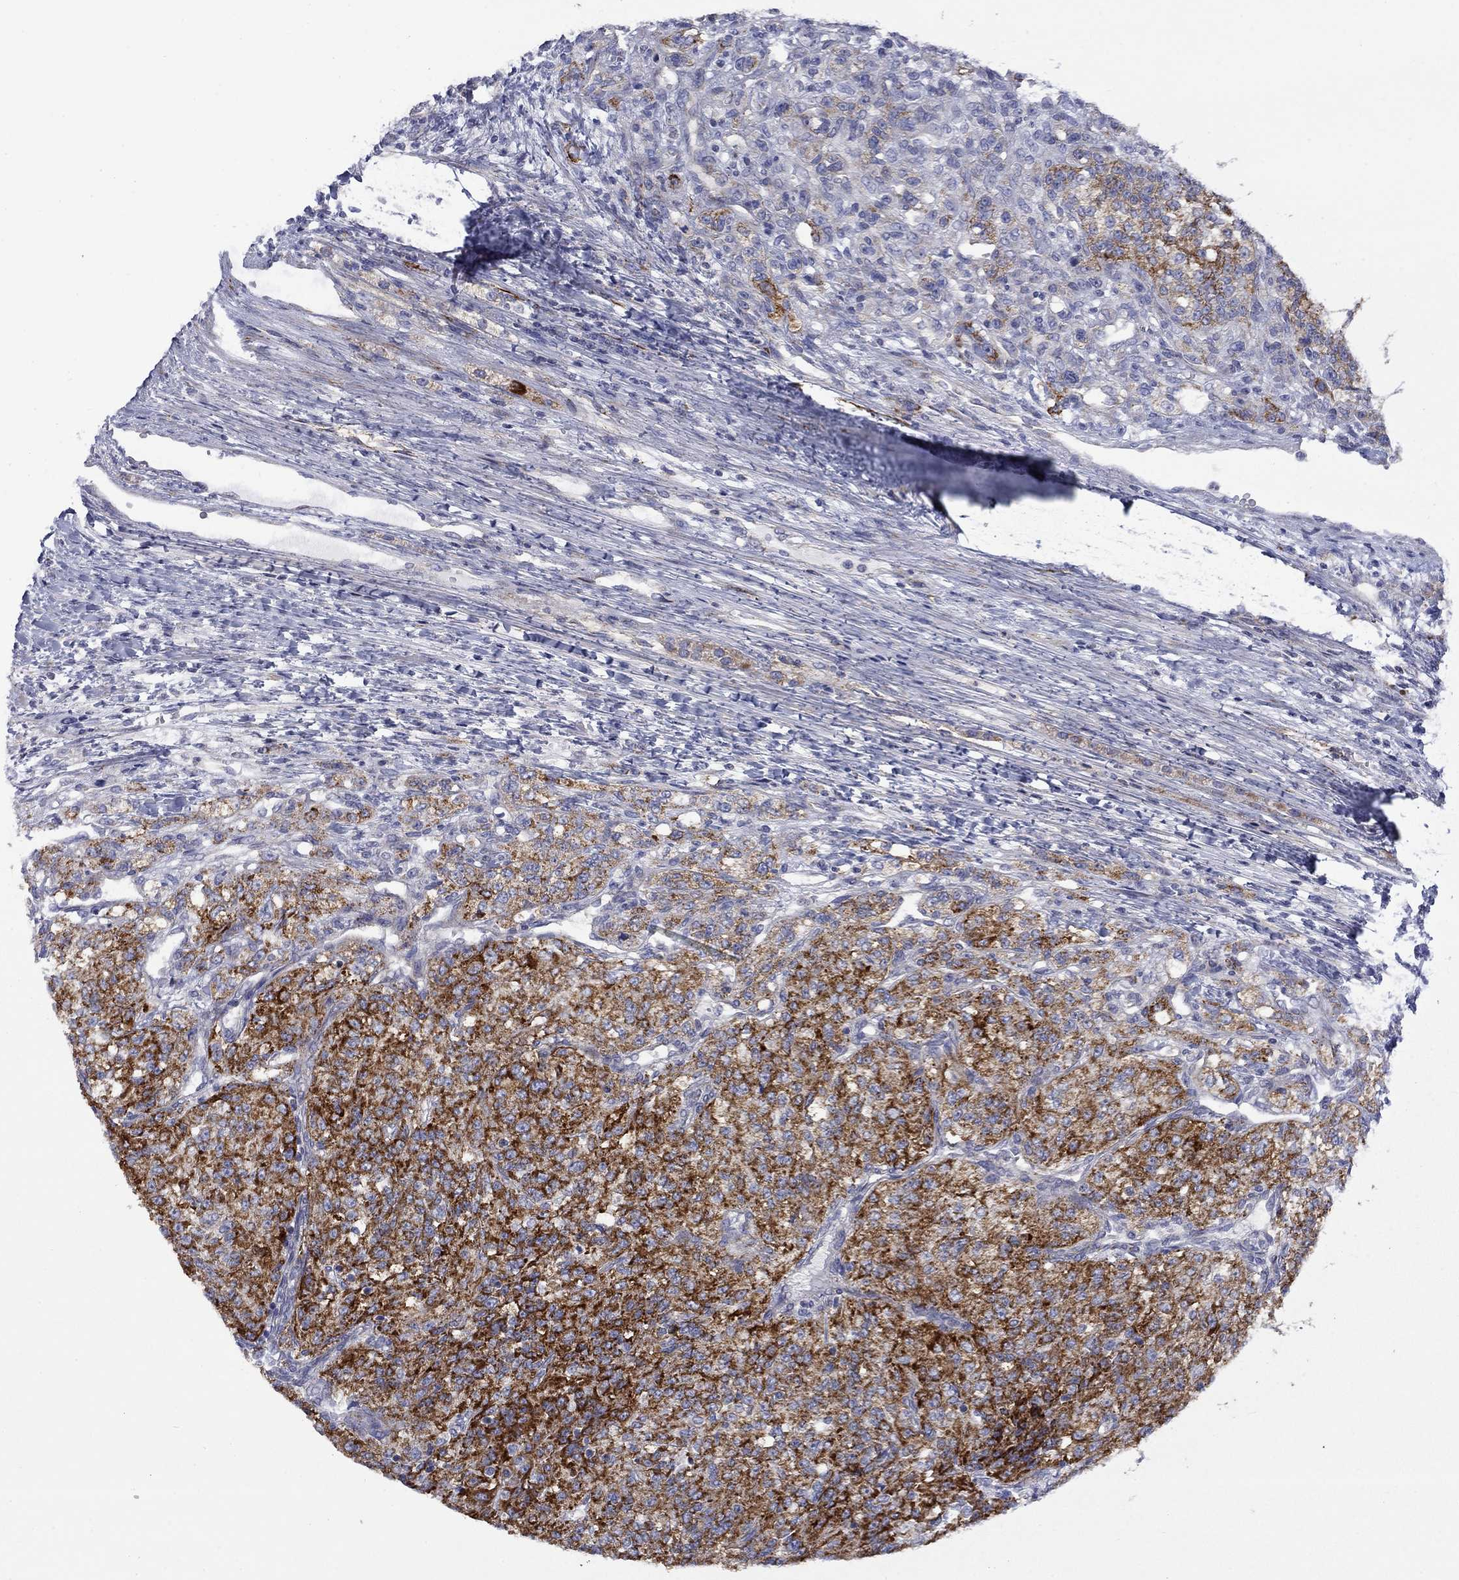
{"staining": {"intensity": "strong", "quantity": ">75%", "location": "cytoplasmic/membranous"}, "tissue": "renal cancer", "cell_type": "Tumor cells", "image_type": "cancer", "snomed": [{"axis": "morphology", "description": "Adenocarcinoma, NOS"}, {"axis": "topography", "description": "Kidney"}], "caption": "Tumor cells show high levels of strong cytoplasmic/membranous positivity in about >75% of cells in human adenocarcinoma (renal).", "gene": "CISD1", "patient": {"sex": "female", "age": 63}}